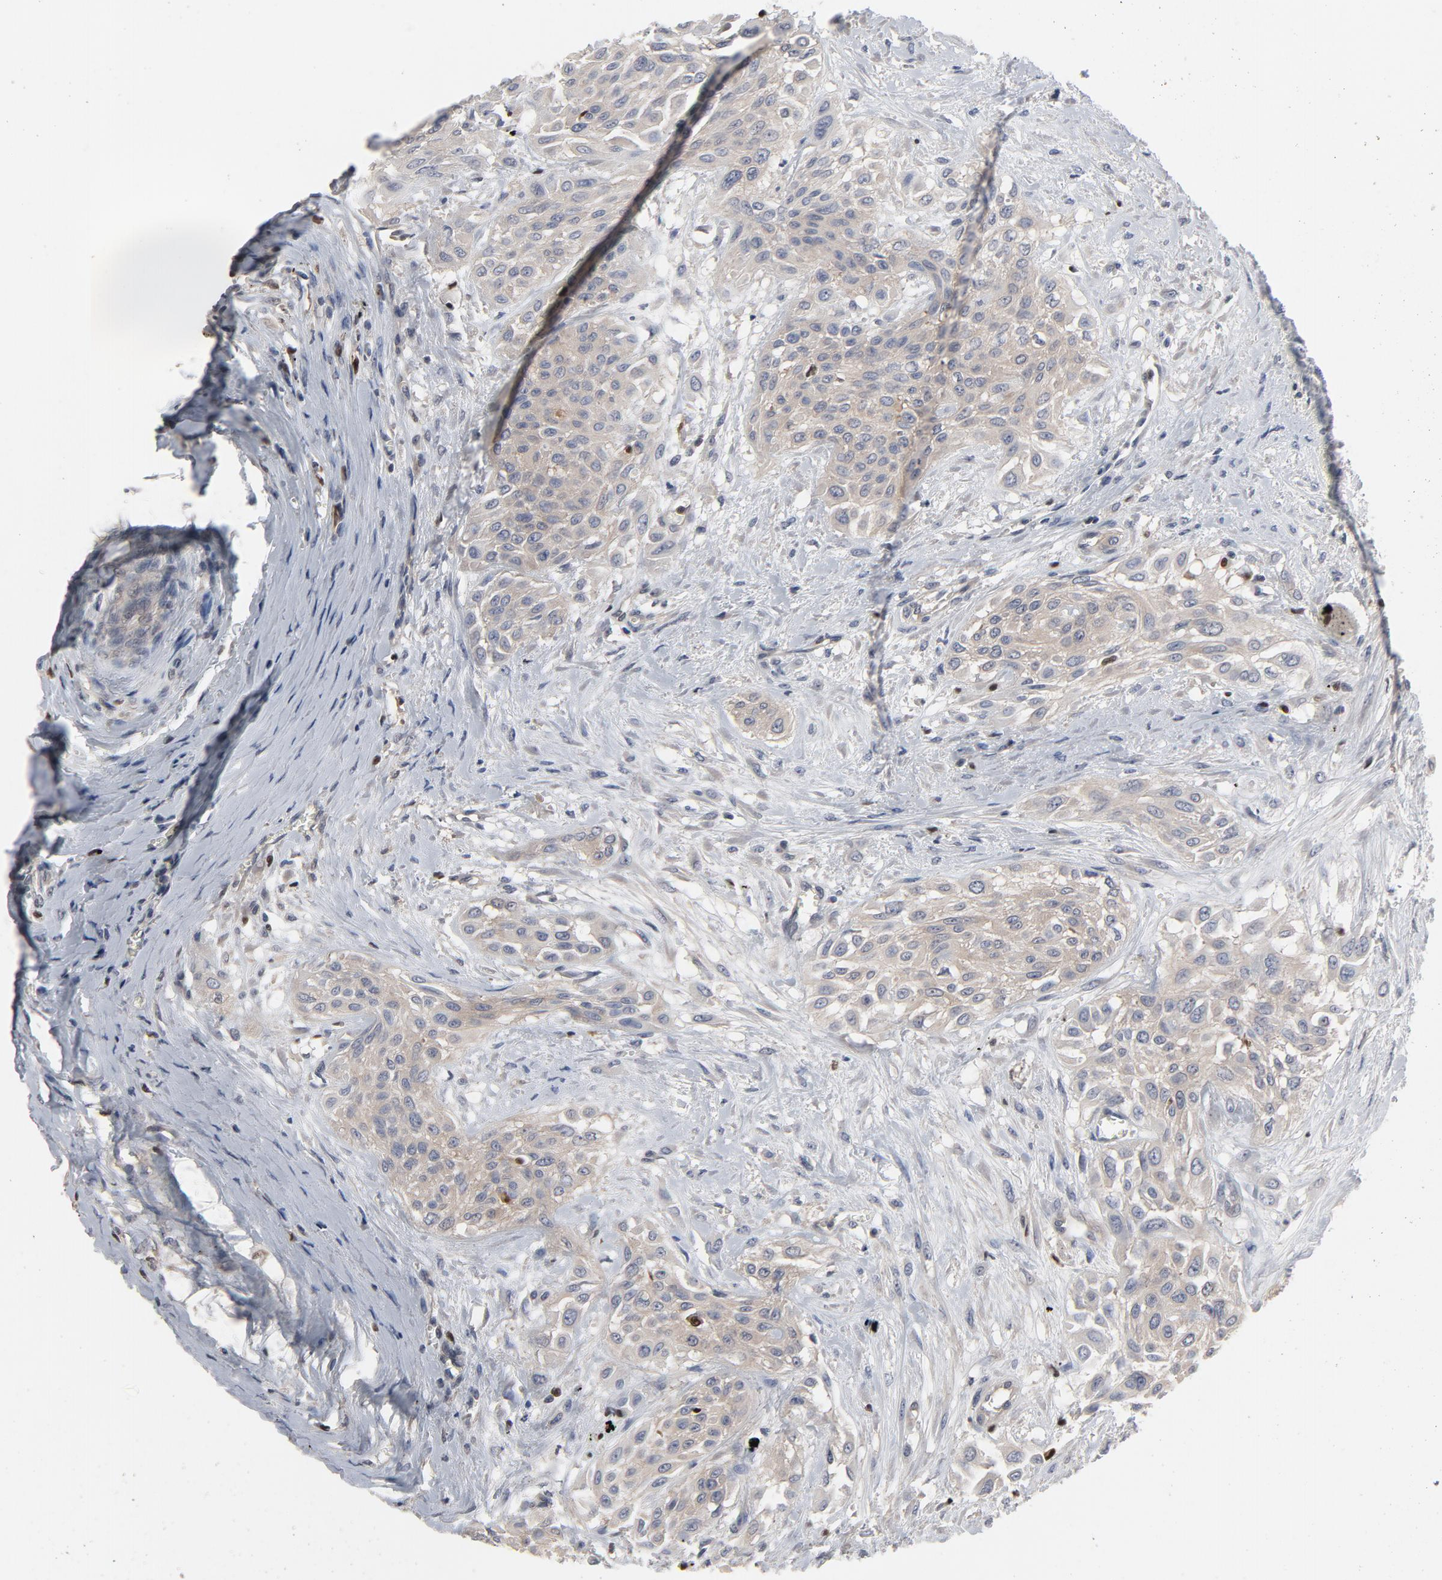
{"staining": {"intensity": "weak", "quantity": "25%-75%", "location": "cytoplasmic/membranous"}, "tissue": "urothelial cancer", "cell_type": "Tumor cells", "image_type": "cancer", "snomed": [{"axis": "morphology", "description": "Urothelial carcinoma, High grade"}, {"axis": "topography", "description": "Urinary bladder"}], "caption": "Urothelial carcinoma (high-grade) was stained to show a protein in brown. There is low levels of weak cytoplasmic/membranous expression in approximately 25%-75% of tumor cells. (DAB = brown stain, brightfield microscopy at high magnification).", "gene": "NFKB1", "patient": {"sex": "male", "age": 57}}